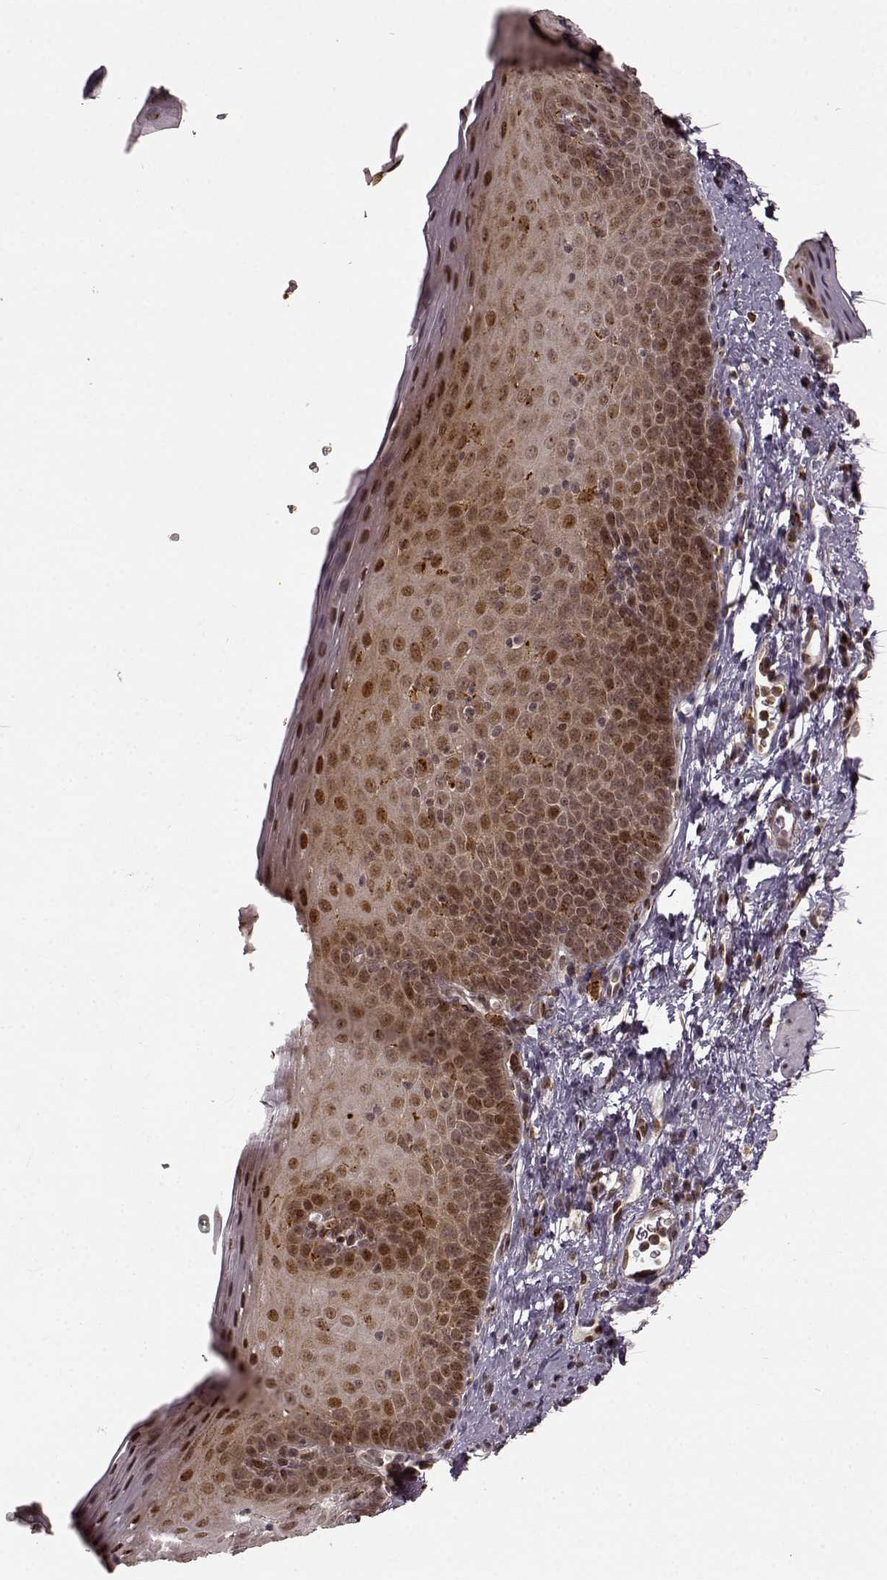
{"staining": {"intensity": "moderate", "quantity": "25%-75%", "location": "cytoplasmic/membranous"}, "tissue": "esophagus", "cell_type": "Squamous epithelial cells", "image_type": "normal", "snomed": [{"axis": "morphology", "description": "Normal tissue, NOS"}, {"axis": "topography", "description": "Esophagus"}], "caption": "Immunohistochemical staining of benign human esophagus exhibits 25%-75% levels of moderate cytoplasmic/membranous protein expression in approximately 25%-75% of squamous epithelial cells. (DAB (3,3'-diaminobenzidine) = brown stain, brightfield microscopy at high magnification).", "gene": "SLC12A9", "patient": {"sex": "female", "age": 64}}